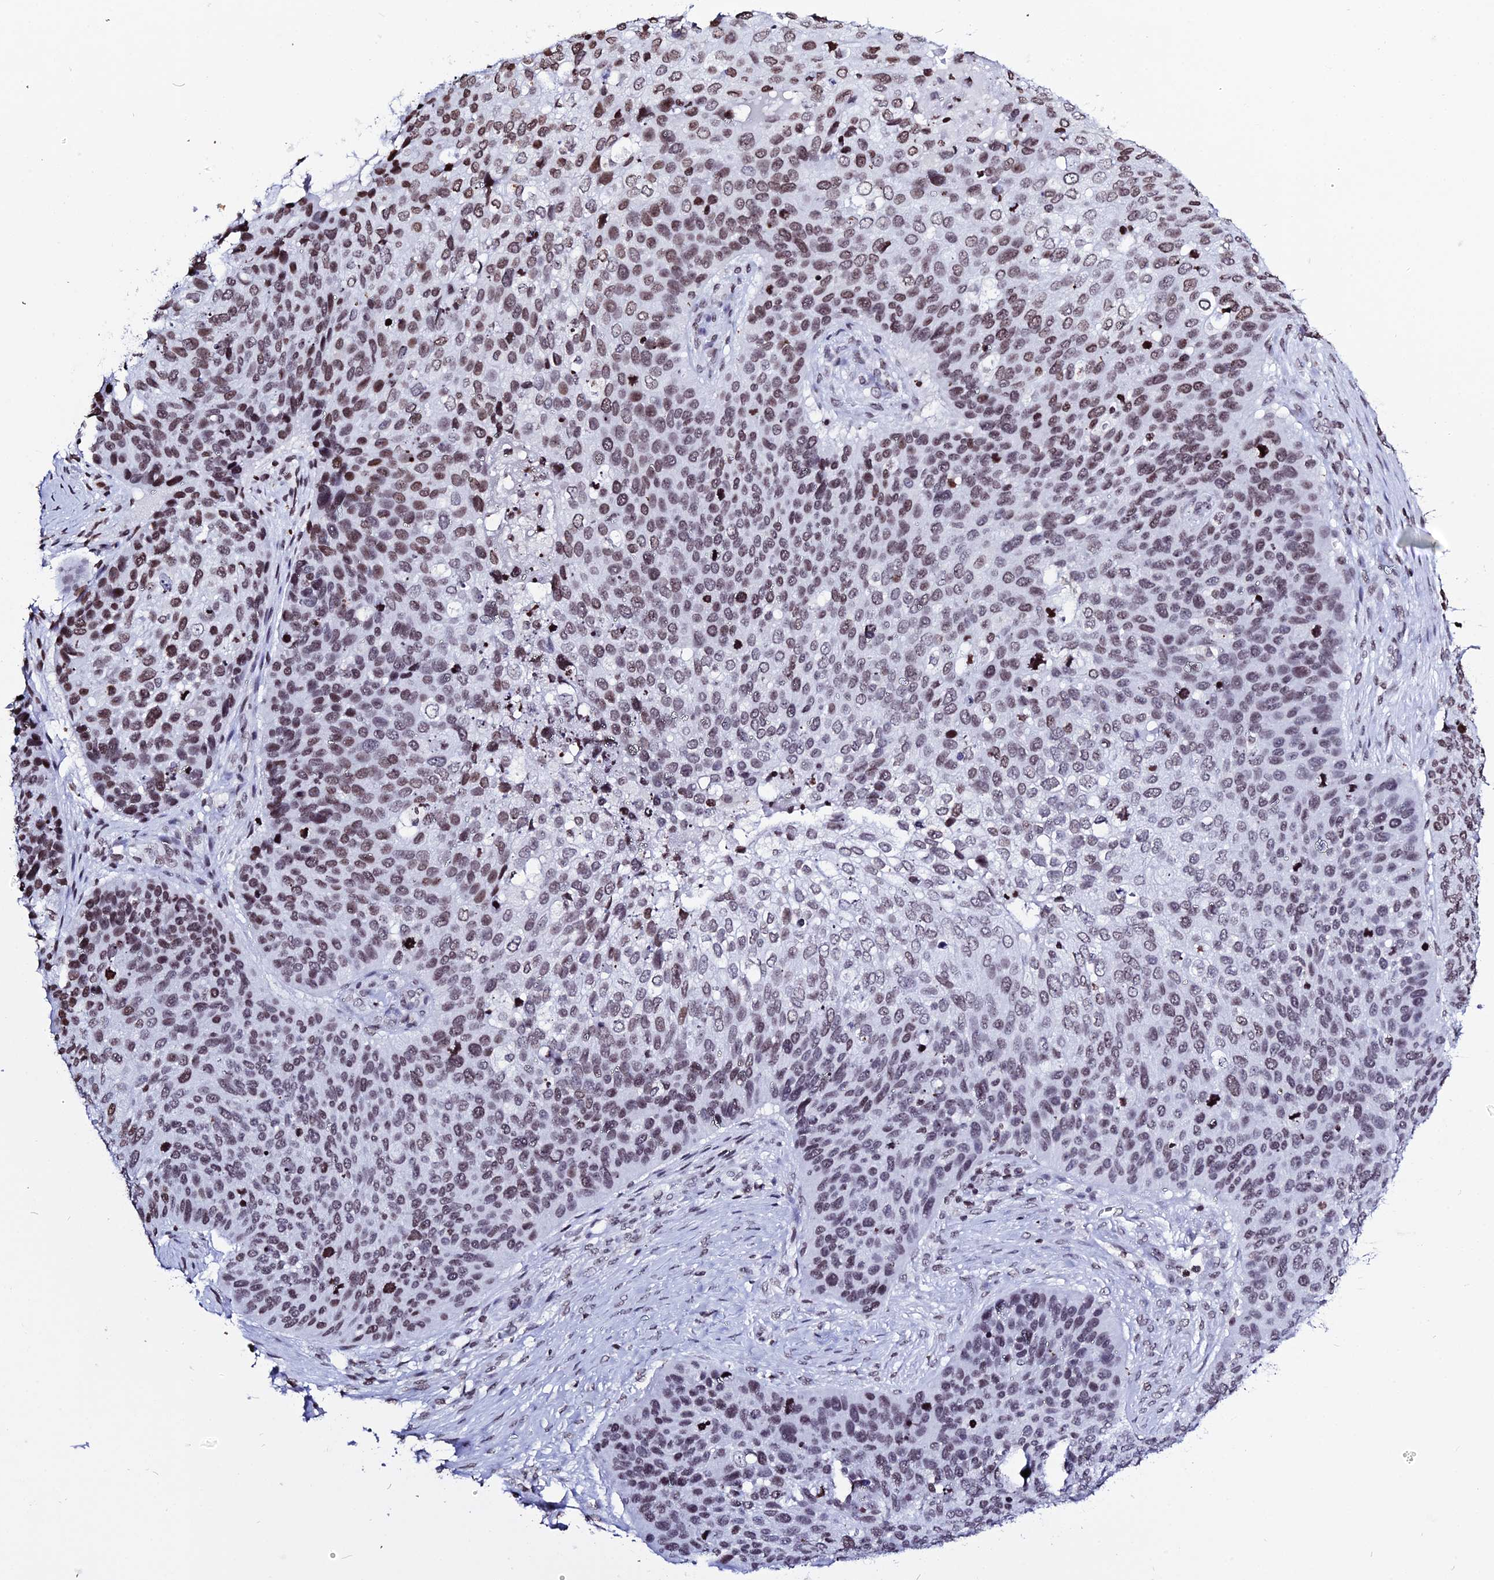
{"staining": {"intensity": "moderate", "quantity": ">75%", "location": "nuclear"}, "tissue": "skin cancer", "cell_type": "Tumor cells", "image_type": "cancer", "snomed": [{"axis": "morphology", "description": "Basal cell carcinoma"}, {"axis": "topography", "description": "Skin"}], "caption": "Immunohistochemical staining of skin cancer (basal cell carcinoma) shows moderate nuclear protein staining in about >75% of tumor cells. The staining is performed using DAB (3,3'-diaminobenzidine) brown chromogen to label protein expression. The nuclei are counter-stained blue using hematoxylin.", "gene": "MACROH2A2", "patient": {"sex": "female", "age": 74}}